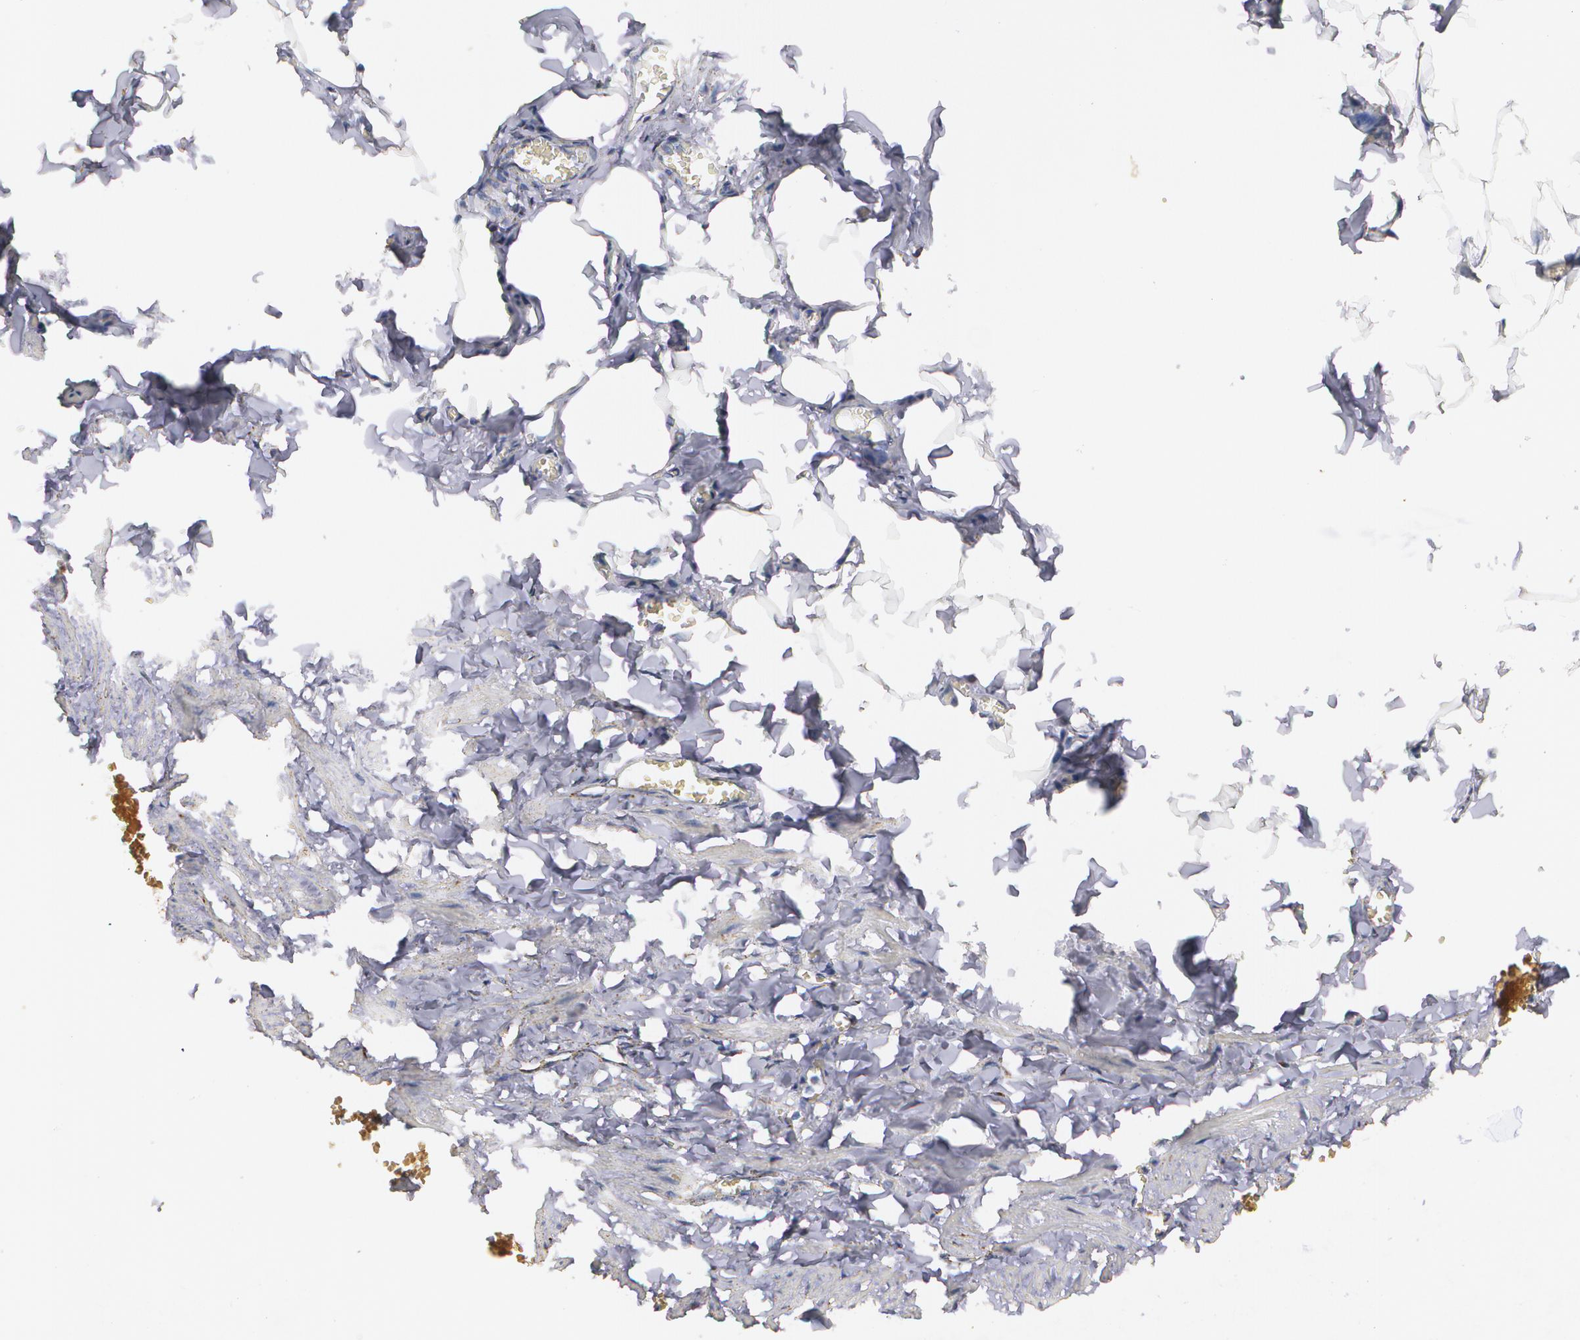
{"staining": {"intensity": "weak", "quantity": ">75%", "location": "cytoplasmic/membranous"}, "tissue": "adipose tissue", "cell_type": "Adipocytes", "image_type": "normal", "snomed": [{"axis": "morphology", "description": "Normal tissue, NOS"}, {"axis": "topography", "description": "Vascular tissue"}], "caption": "A photomicrograph of human adipose tissue stained for a protein displays weak cytoplasmic/membranous brown staining in adipocytes. Using DAB (3,3'-diaminobenzidine) (brown) and hematoxylin (blue) stains, captured at high magnification using brightfield microscopy.", "gene": "HSPD1", "patient": {"sex": "male", "age": 41}}